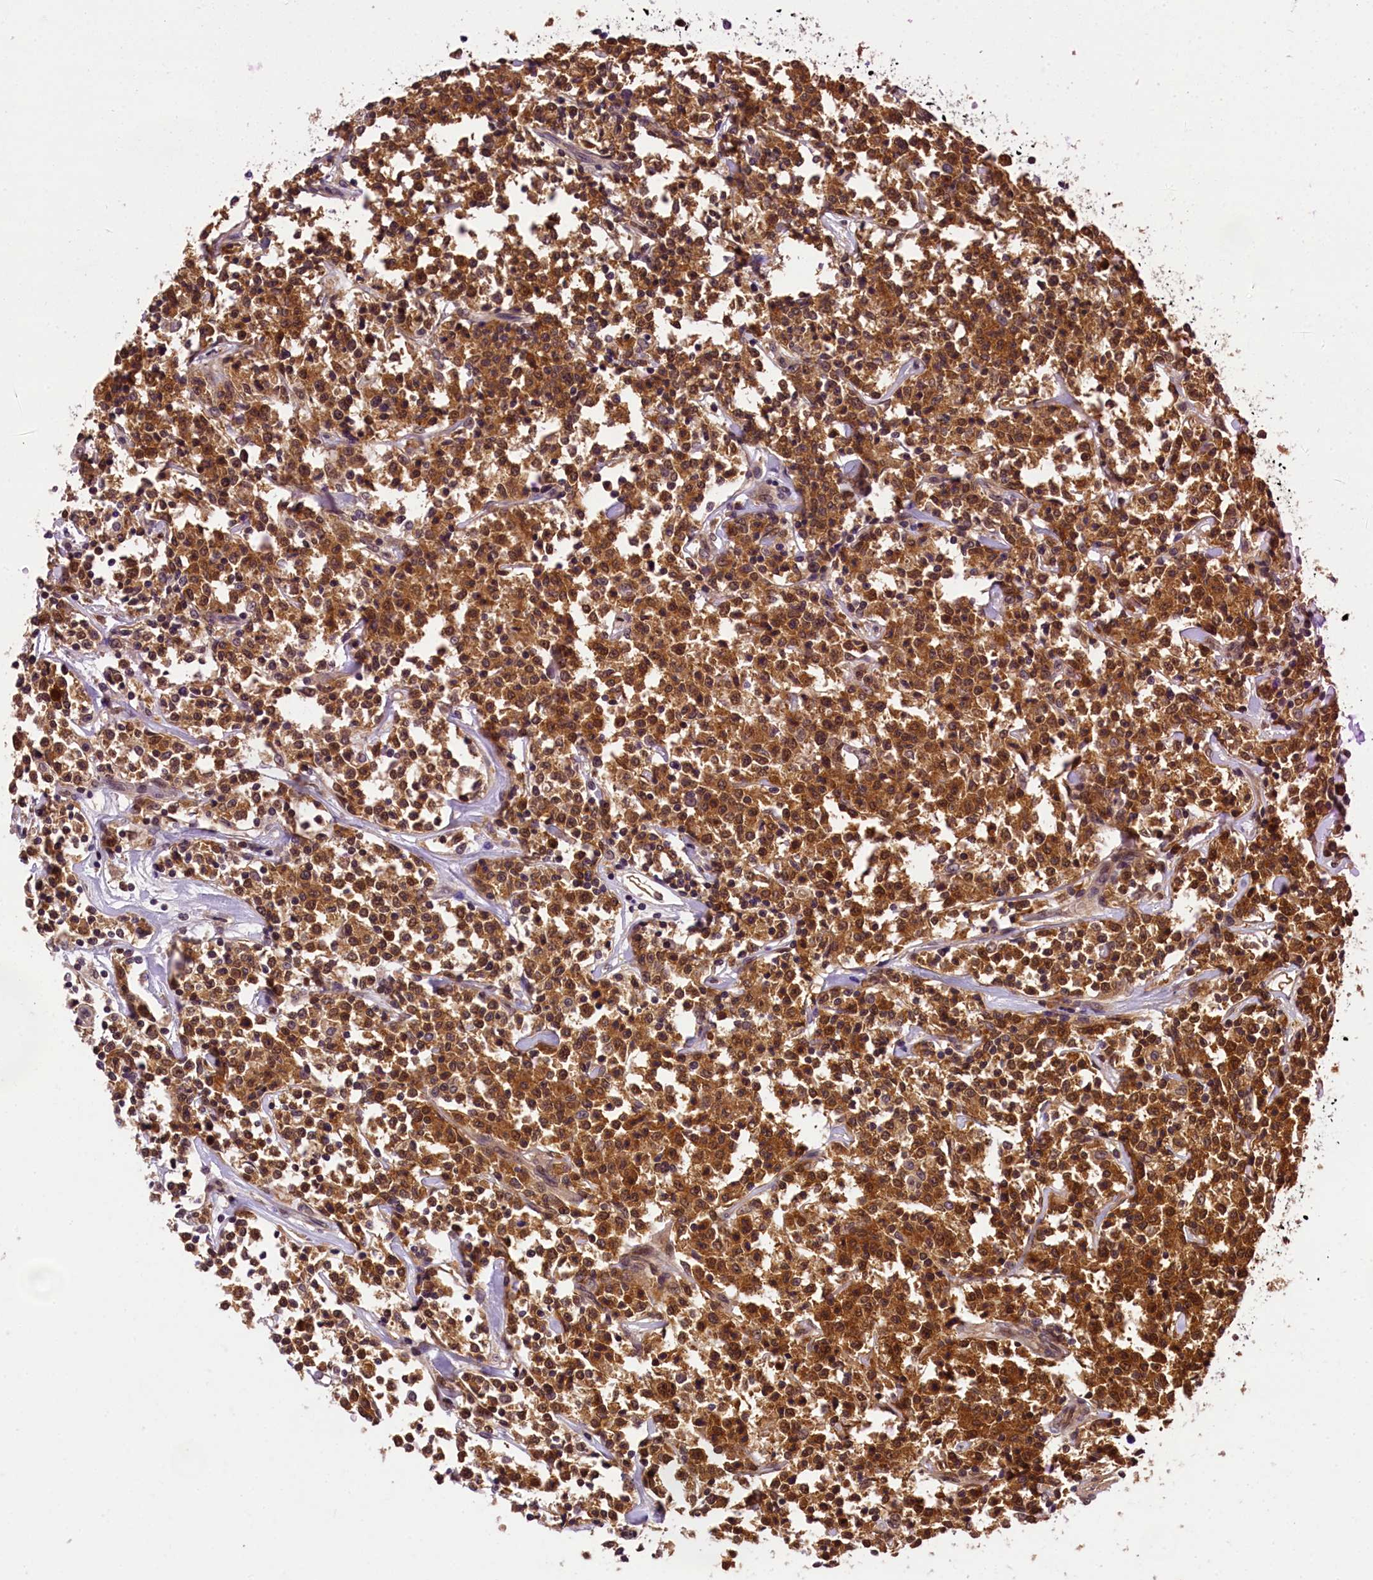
{"staining": {"intensity": "moderate", "quantity": ">75%", "location": "cytoplasmic/membranous,nuclear"}, "tissue": "lymphoma", "cell_type": "Tumor cells", "image_type": "cancer", "snomed": [{"axis": "morphology", "description": "Malignant lymphoma, non-Hodgkin's type, Low grade"}, {"axis": "topography", "description": "Small intestine"}], "caption": "Lymphoma stained for a protein (brown) shows moderate cytoplasmic/membranous and nuclear positive expression in approximately >75% of tumor cells.", "gene": "EIF6", "patient": {"sex": "female", "age": 59}}